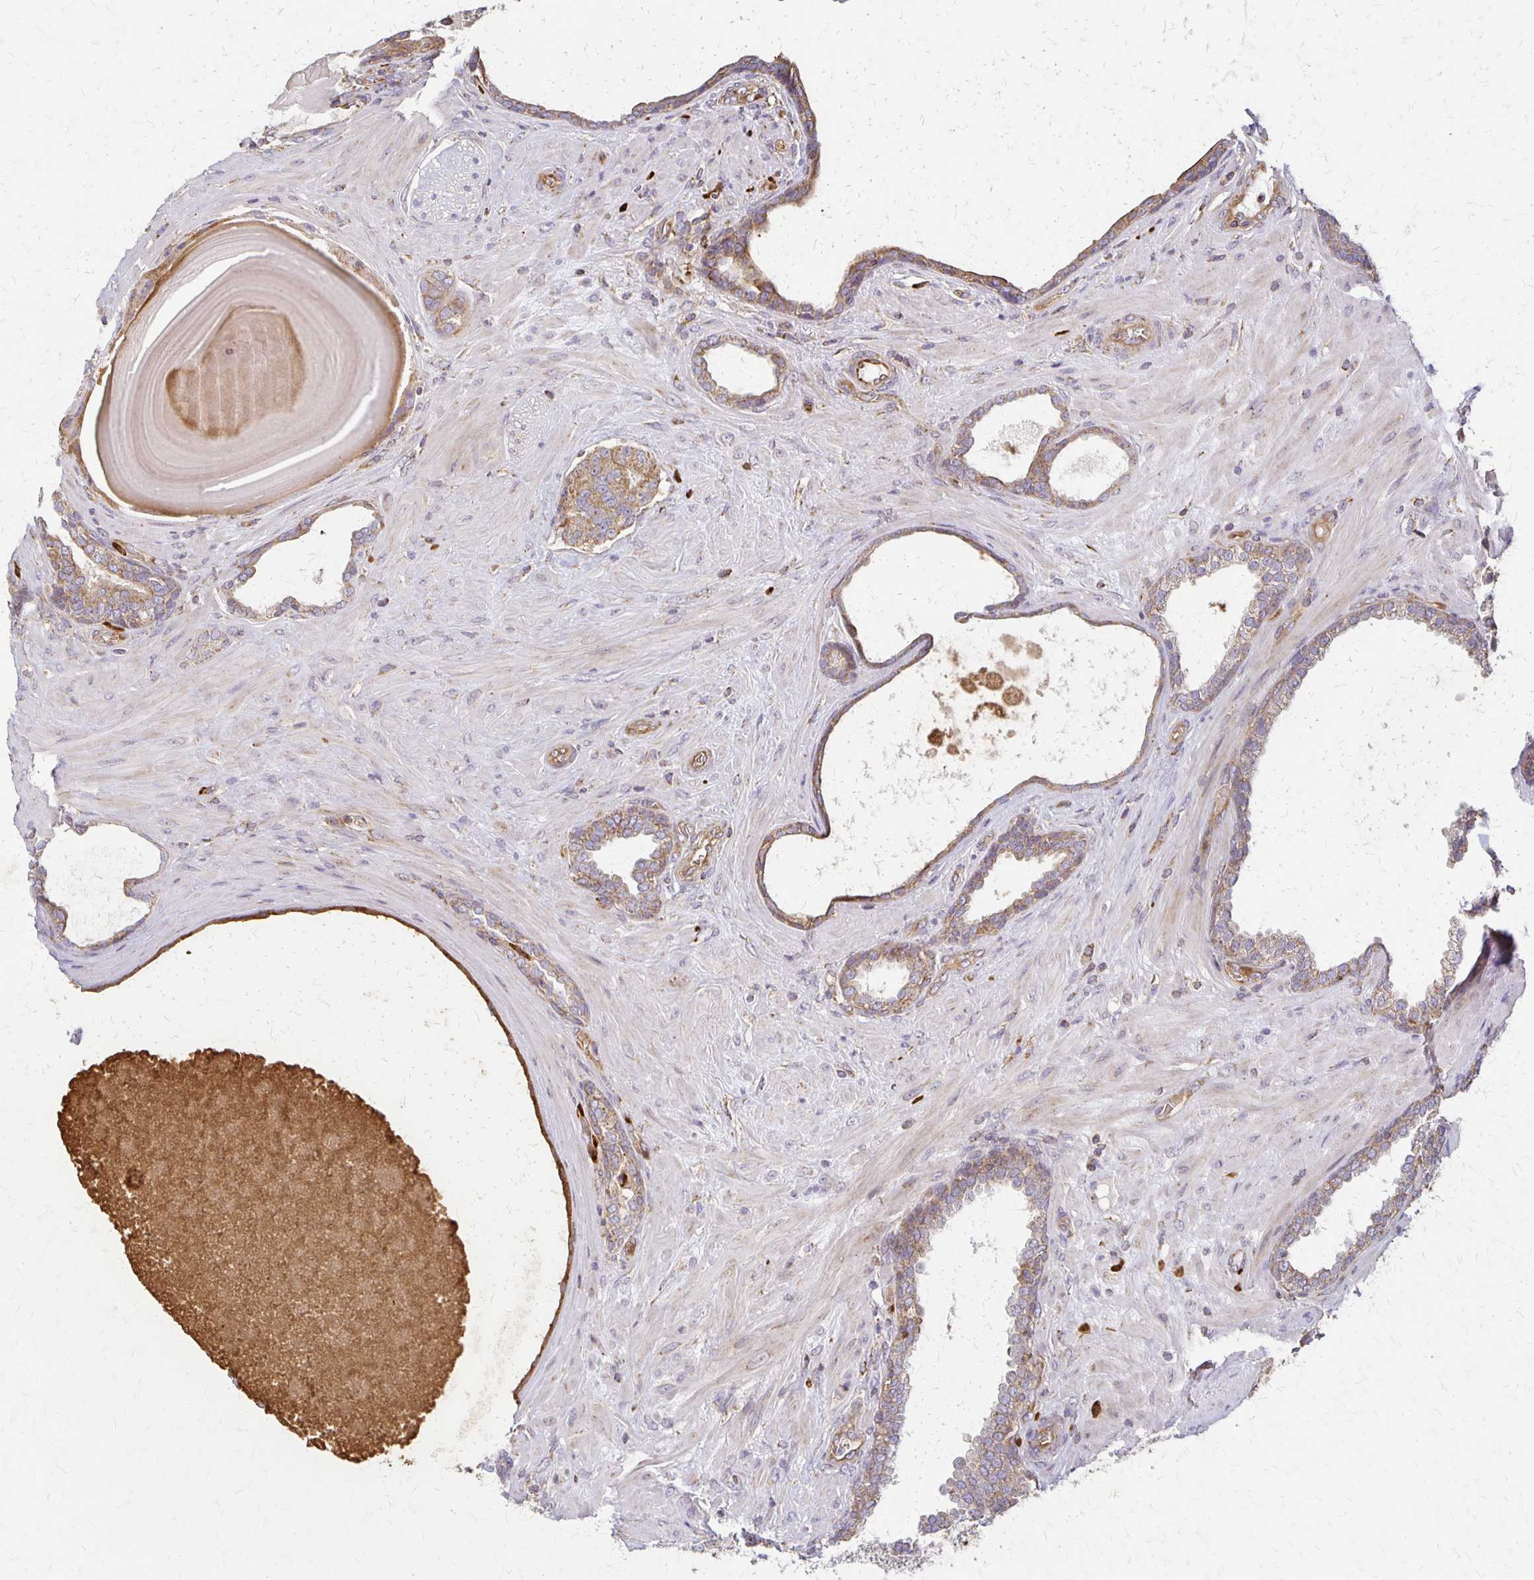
{"staining": {"intensity": "moderate", "quantity": ">75%", "location": "cytoplasmic/membranous"}, "tissue": "prostate cancer", "cell_type": "Tumor cells", "image_type": "cancer", "snomed": [{"axis": "morphology", "description": "Adenocarcinoma, High grade"}, {"axis": "topography", "description": "Prostate"}], "caption": "A micrograph of prostate cancer (high-grade adenocarcinoma) stained for a protein reveals moderate cytoplasmic/membranous brown staining in tumor cells. (DAB (3,3'-diaminobenzidine) IHC with brightfield microscopy, high magnification).", "gene": "EIF4EBP2", "patient": {"sex": "male", "age": 62}}